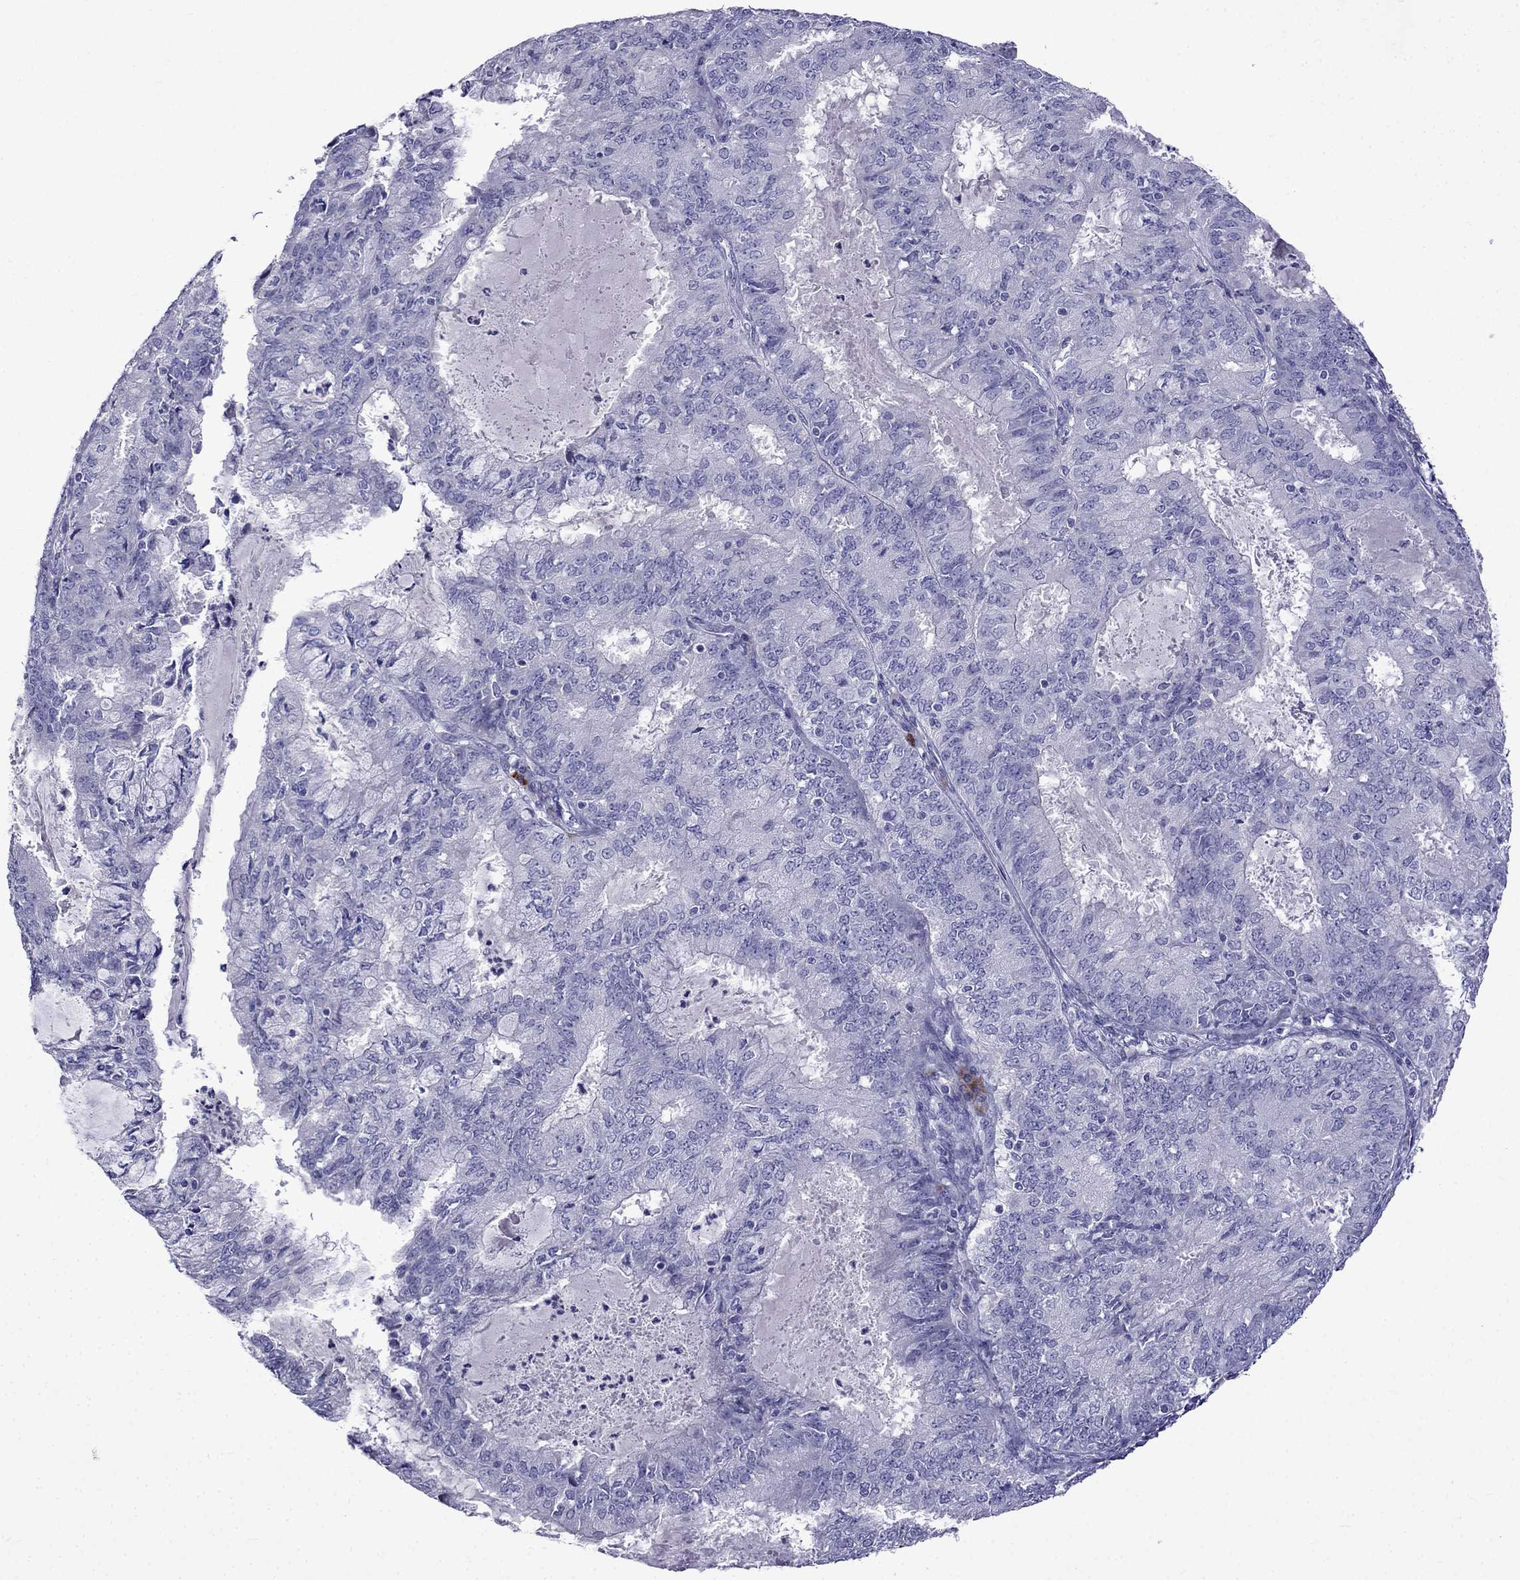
{"staining": {"intensity": "negative", "quantity": "none", "location": "none"}, "tissue": "endometrial cancer", "cell_type": "Tumor cells", "image_type": "cancer", "snomed": [{"axis": "morphology", "description": "Adenocarcinoma, NOS"}, {"axis": "topography", "description": "Endometrium"}], "caption": "A photomicrograph of endometrial adenocarcinoma stained for a protein reveals no brown staining in tumor cells.", "gene": "PATE1", "patient": {"sex": "female", "age": 57}}